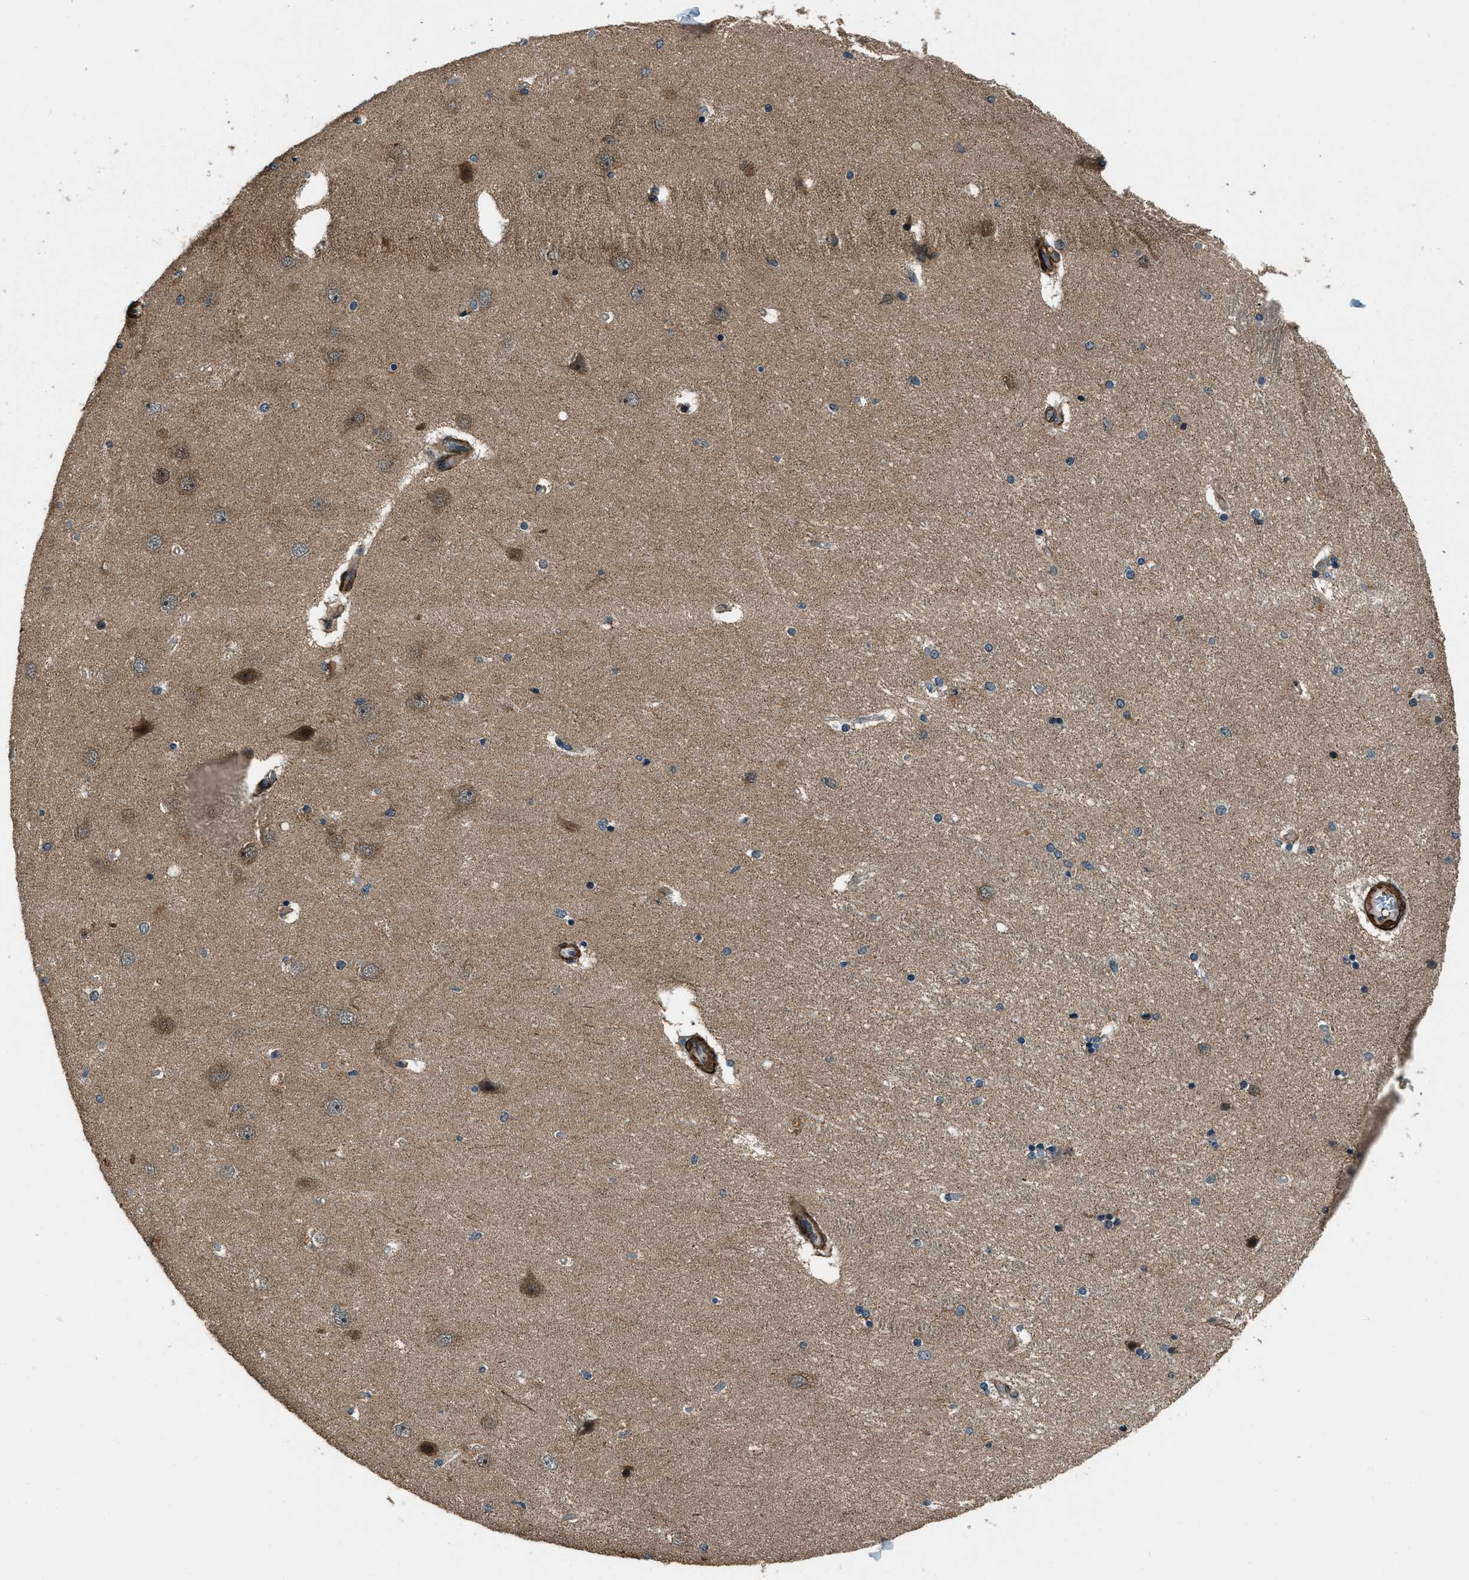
{"staining": {"intensity": "negative", "quantity": "none", "location": "none"}, "tissue": "hippocampus", "cell_type": "Glial cells", "image_type": "normal", "snomed": [{"axis": "morphology", "description": "Normal tissue, NOS"}, {"axis": "topography", "description": "Hippocampus"}], "caption": "DAB immunohistochemical staining of unremarkable human hippocampus exhibits no significant positivity in glial cells. The staining was performed using DAB to visualize the protein expression in brown, while the nuclei were stained in blue with hematoxylin (Magnification: 20x).", "gene": "NUDCD3", "patient": {"sex": "female", "age": 54}}